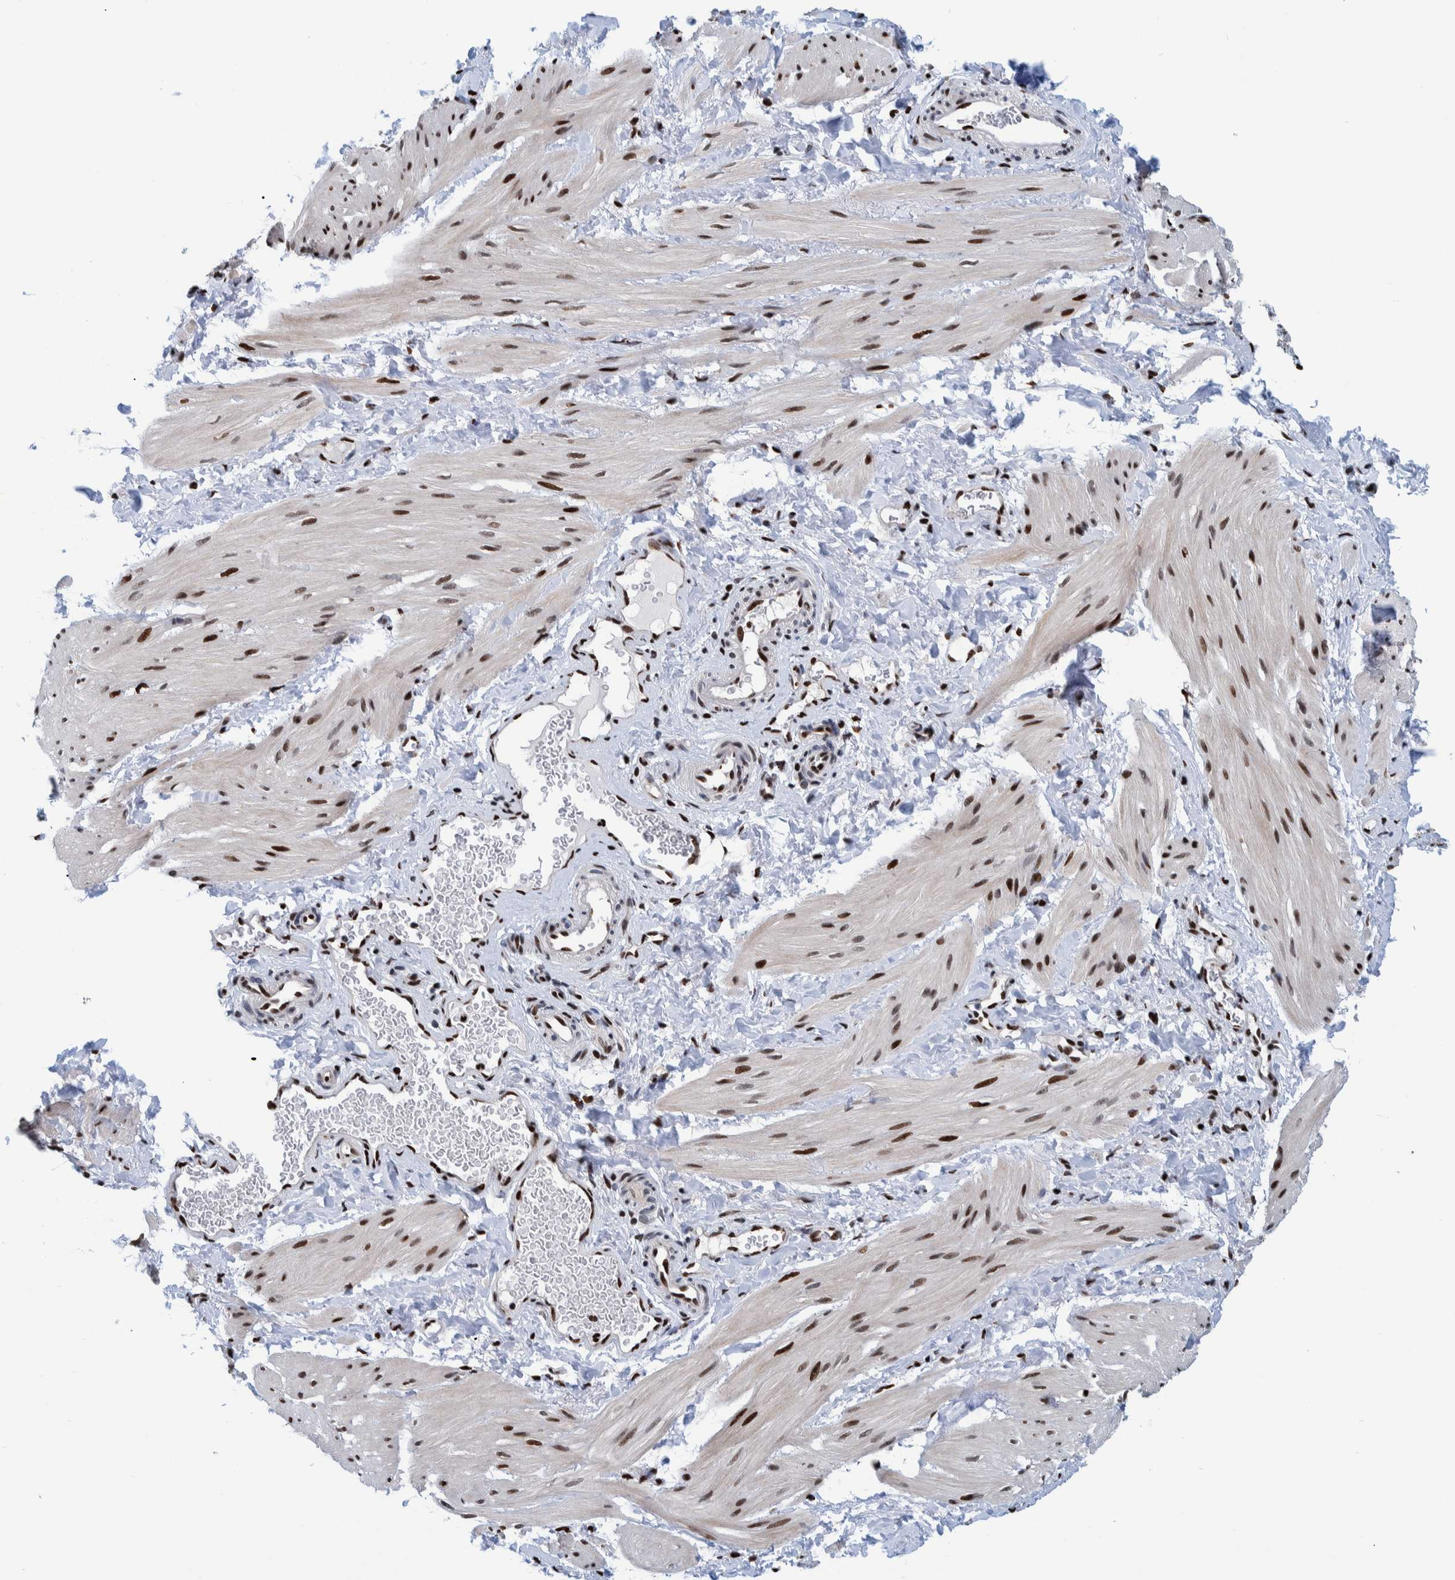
{"staining": {"intensity": "strong", "quantity": ">75%", "location": "nuclear"}, "tissue": "smooth muscle", "cell_type": "Smooth muscle cells", "image_type": "normal", "snomed": [{"axis": "morphology", "description": "Normal tissue, NOS"}, {"axis": "topography", "description": "Smooth muscle"}], "caption": "Brown immunohistochemical staining in normal human smooth muscle demonstrates strong nuclear positivity in approximately >75% of smooth muscle cells.", "gene": "HEATR9", "patient": {"sex": "male", "age": 16}}